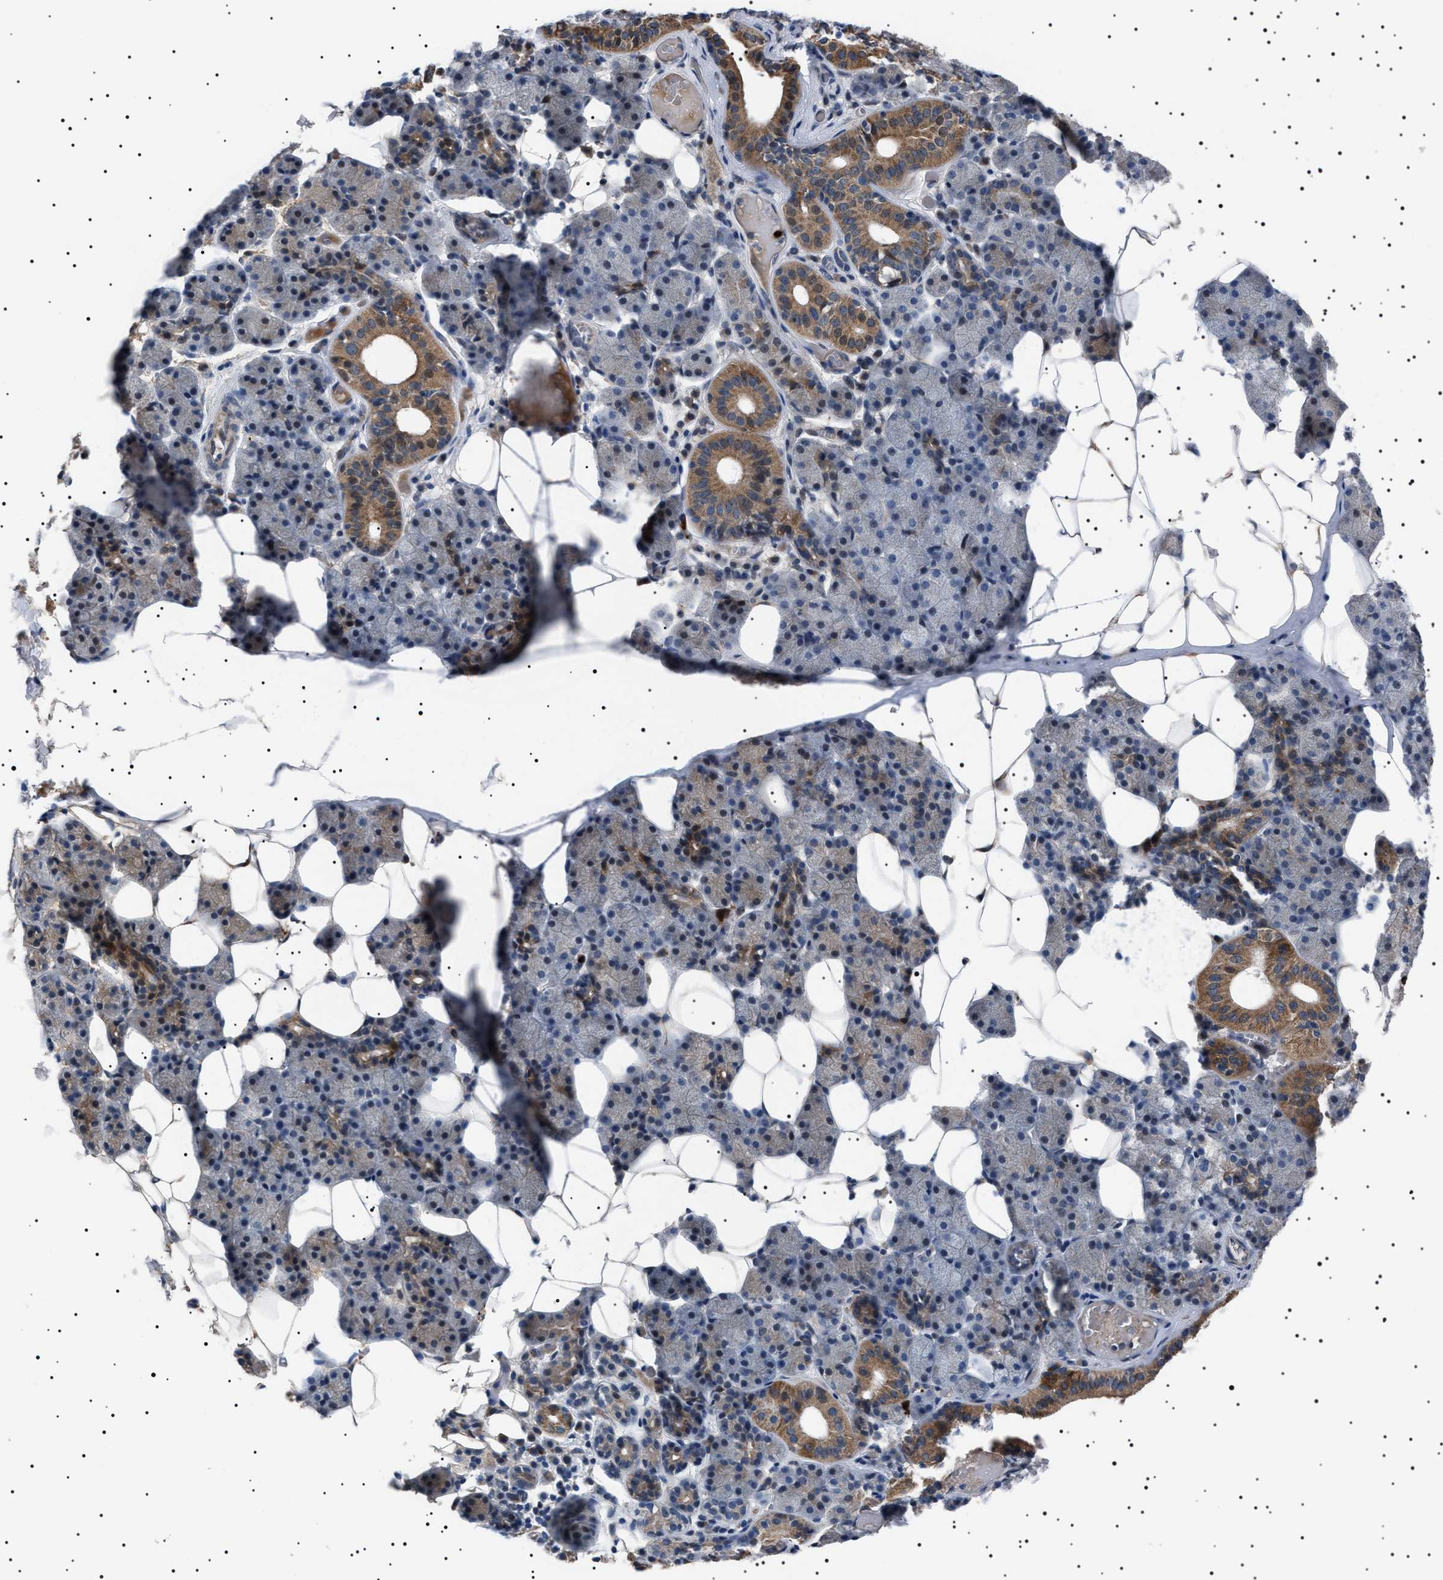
{"staining": {"intensity": "moderate", "quantity": "25%-75%", "location": "cytoplasmic/membranous"}, "tissue": "salivary gland", "cell_type": "Glandular cells", "image_type": "normal", "snomed": [{"axis": "morphology", "description": "Normal tissue, NOS"}, {"axis": "topography", "description": "Salivary gland"}], "caption": "This micrograph reveals IHC staining of unremarkable salivary gland, with medium moderate cytoplasmic/membranous expression in approximately 25%-75% of glandular cells.", "gene": "PTRH1", "patient": {"sex": "female", "age": 33}}